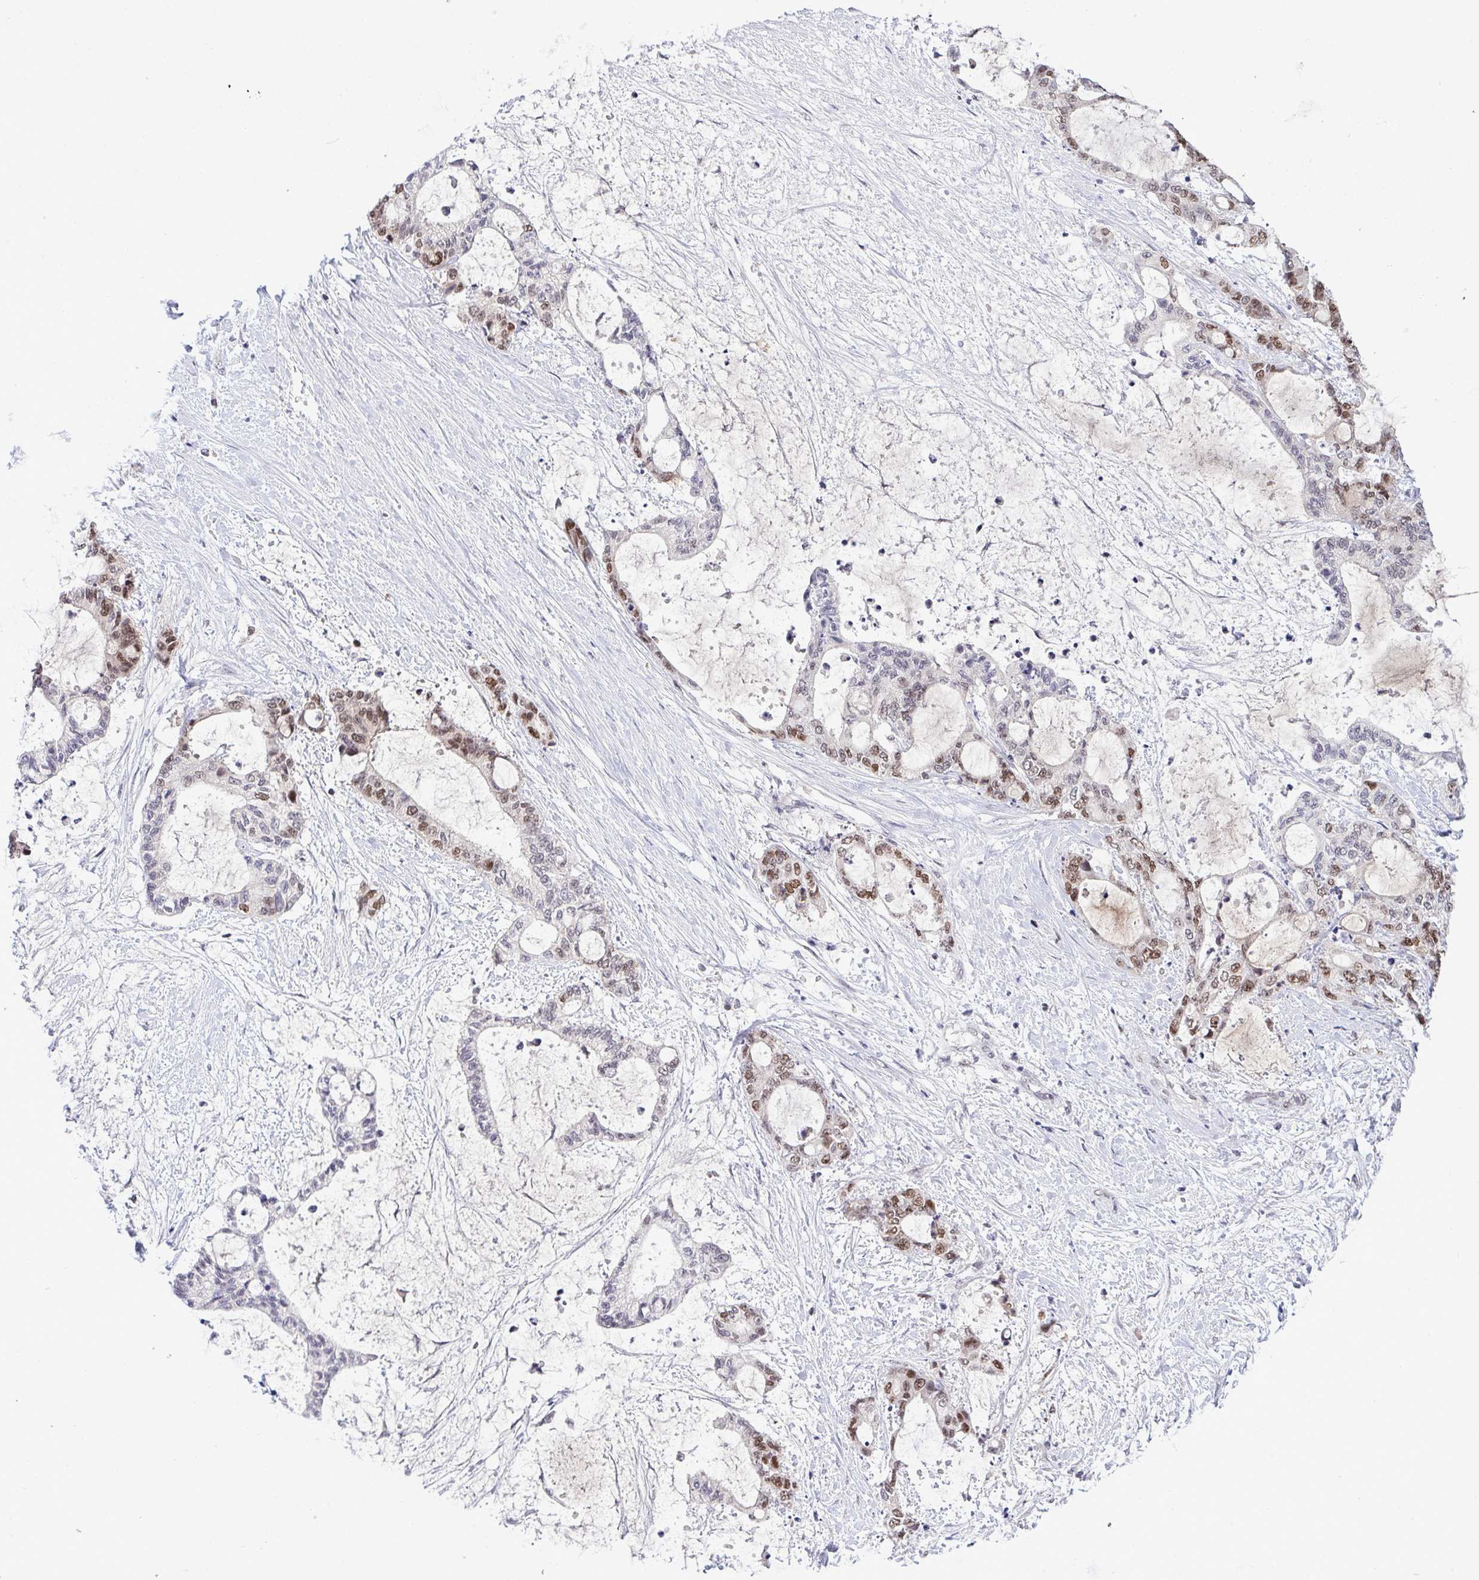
{"staining": {"intensity": "moderate", "quantity": "25%-75%", "location": "nuclear"}, "tissue": "liver cancer", "cell_type": "Tumor cells", "image_type": "cancer", "snomed": [{"axis": "morphology", "description": "Normal tissue, NOS"}, {"axis": "morphology", "description": "Cholangiocarcinoma"}, {"axis": "topography", "description": "Liver"}, {"axis": "topography", "description": "Peripheral nerve tissue"}], "caption": "Immunohistochemical staining of human liver cancer demonstrates medium levels of moderate nuclear protein staining in about 25%-75% of tumor cells. (DAB (3,3'-diaminobenzidine) = brown stain, brightfield microscopy at high magnification).", "gene": "RFC4", "patient": {"sex": "female", "age": 73}}